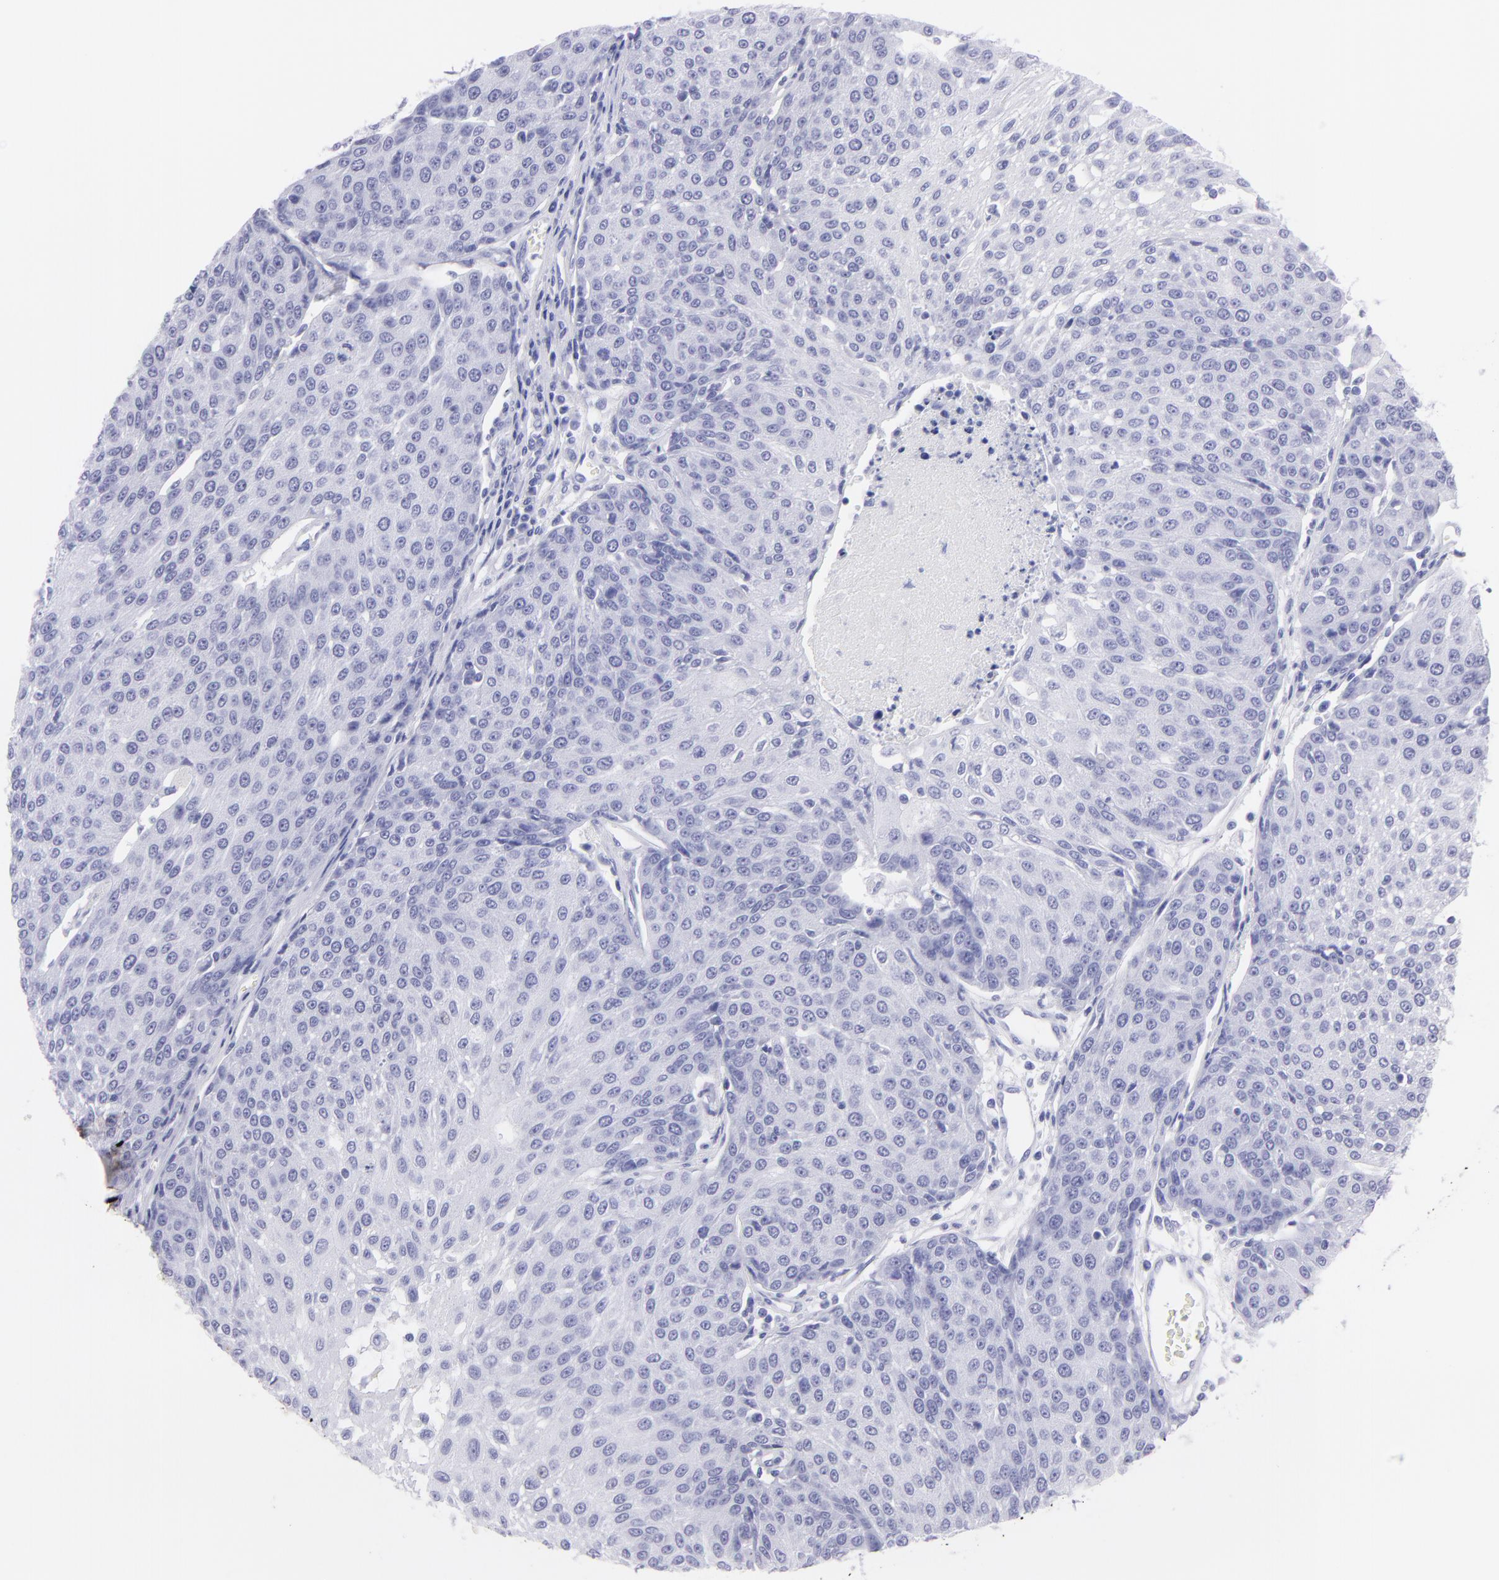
{"staining": {"intensity": "negative", "quantity": "none", "location": "none"}, "tissue": "urothelial cancer", "cell_type": "Tumor cells", "image_type": "cancer", "snomed": [{"axis": "morphology", "description": "Urothelial carcinoma, High grade"}, {"axis": "topography", "description": "Urinary bladder"}], "caption": "Tumor cells are negative for brown protein staining in urothelial cancer. (Brightfield microscopy of DAB (3,3'-diaminobenzidine) immunohistochemistry (IHC) at high magnification).", "gene": "PIP", "patient": {"sex": "female", "age": 85}}